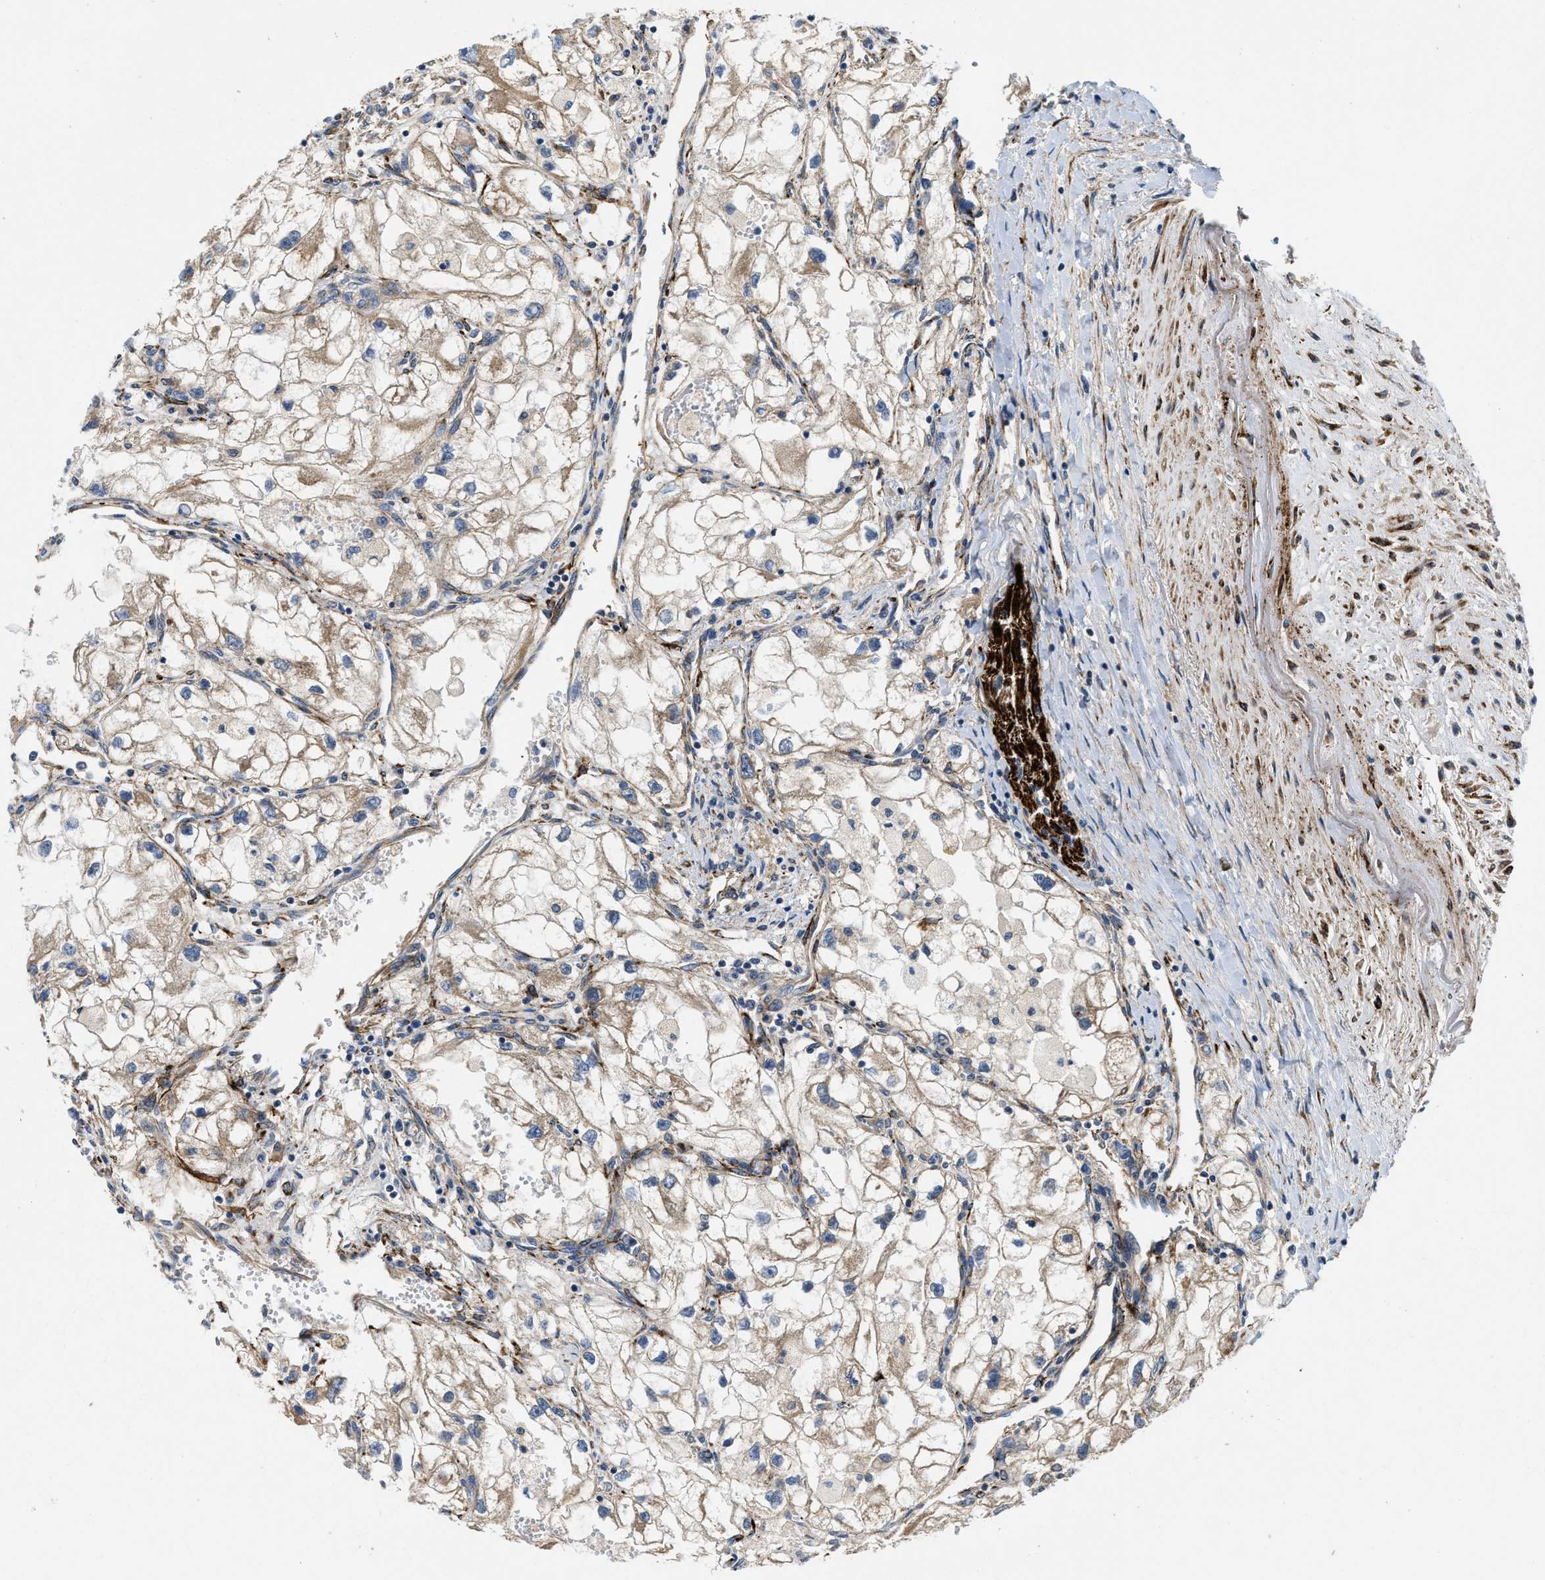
{"staining": {"intensity": "weak", "quantity": "25%-75%", "location": "cytoplasmic/membranous"}, "tissue": "renal cancer", "cell_type": "Tumor cells", "image_type": "cancer", "snomed": [{"axis": "morphology", "description": "Adenocarcinoma, NOS"}, {"axis": "topography", "description": "Kidney"}], "caption": "An immunohistochemistry image of tumor tissue is shown. Protein staining in brown labels weak cytoplasmic/membranous positivity in renal cancer (adenocarcinoma) within tumor cells.", "gene": "ZNF599", "patient": {"sex": "female", "age": 70}}